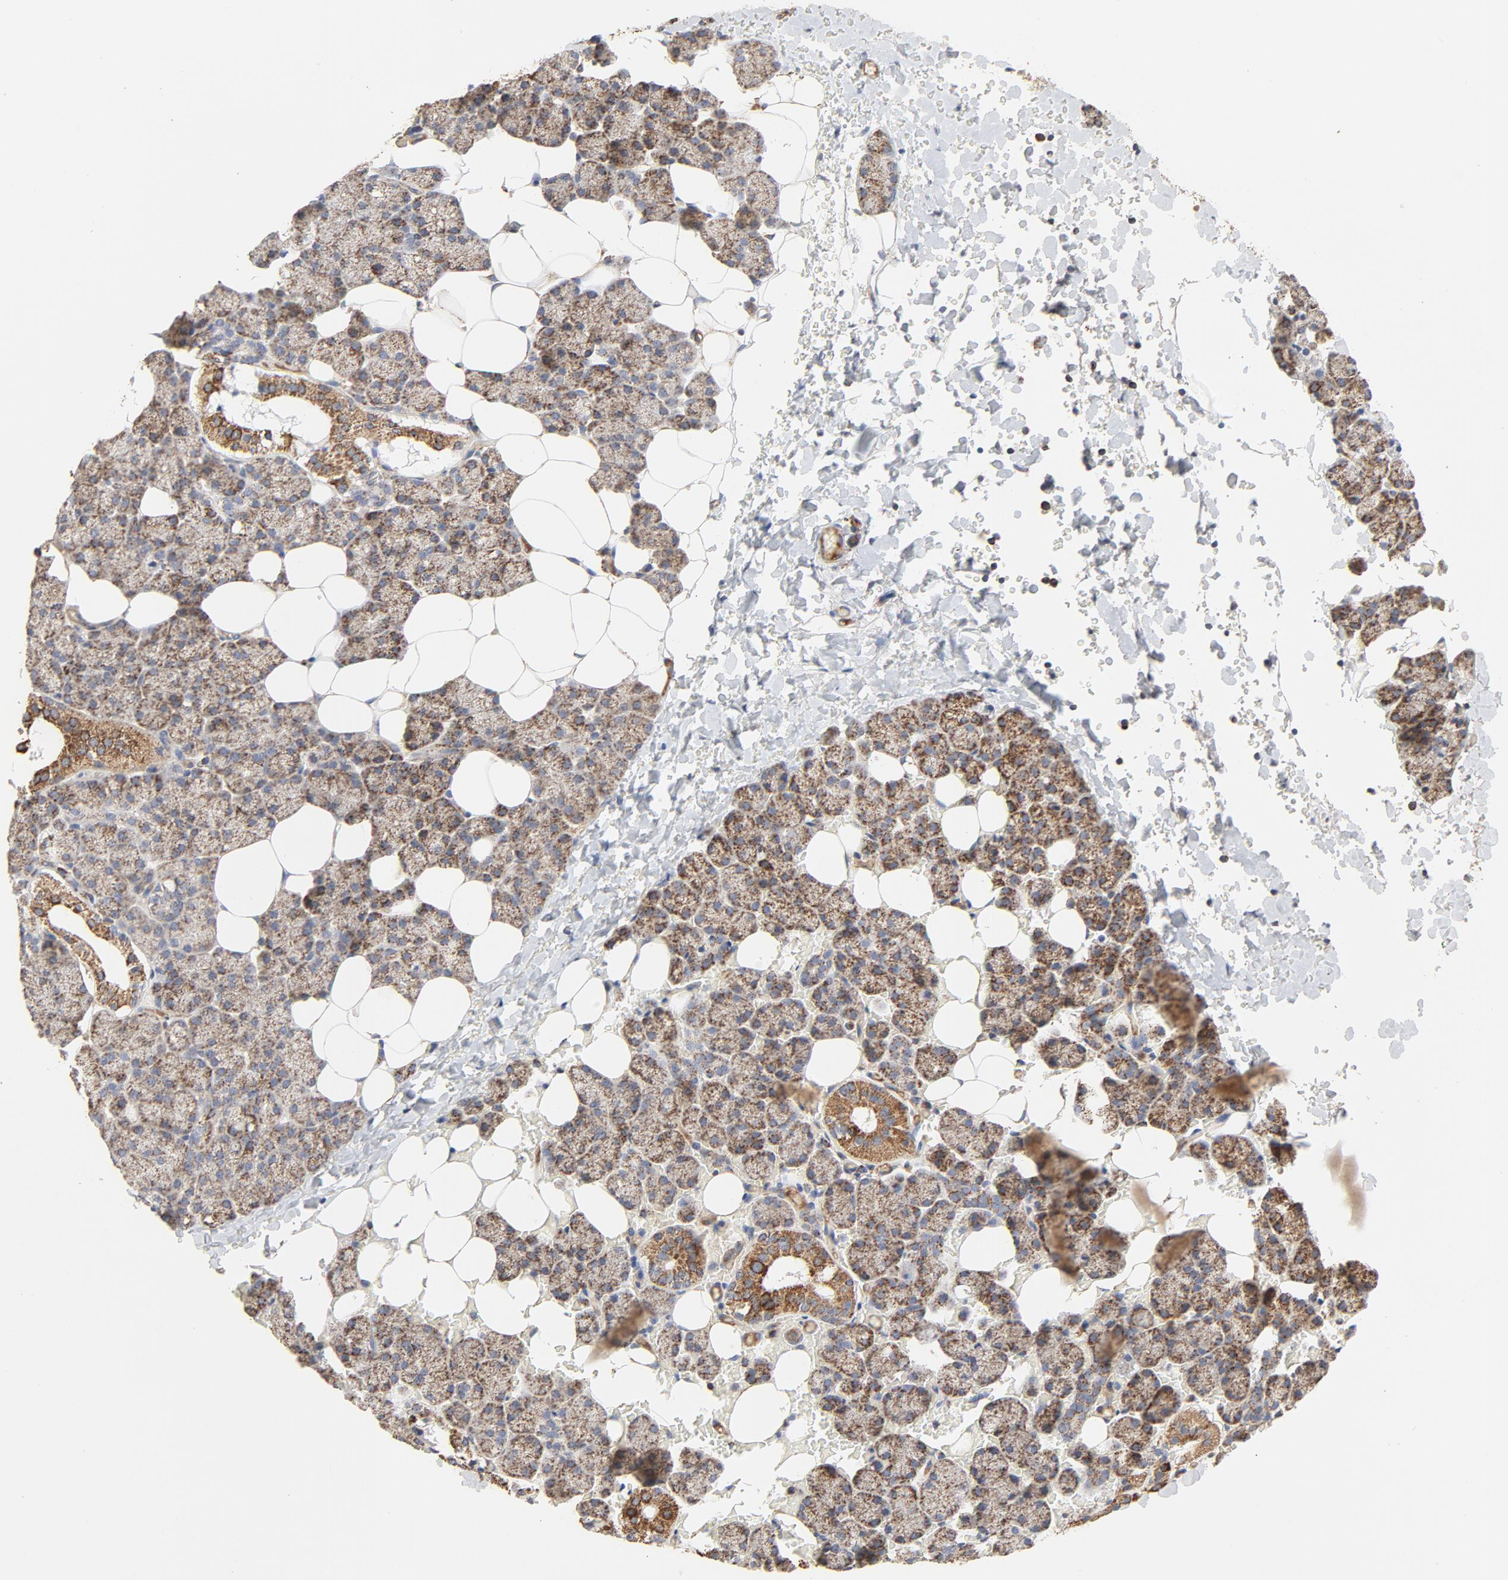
{"staining": {"intensity": "strong", "quantity": ">75%", "location": "cytoplasmic/membranous"}, "tissue": "salivary gland", "cell_type": "Glandular cells", "image_type": "normal", "snomed": [{"axis": "morphology", "description": "Normal tissue, NOS"}, {"axis": "topography", "description": "Lymph node"}, {"axis": "topography", "description": "Salivary gland"}], "caption": "Brown immunohistochemical staining in unremarkable salivary gland displays strong cytoplasmic/membranous positivity in about >75% of glandular cells.", "gene": "PCNX4", "patient": {"sex": "male", "age": 8}}